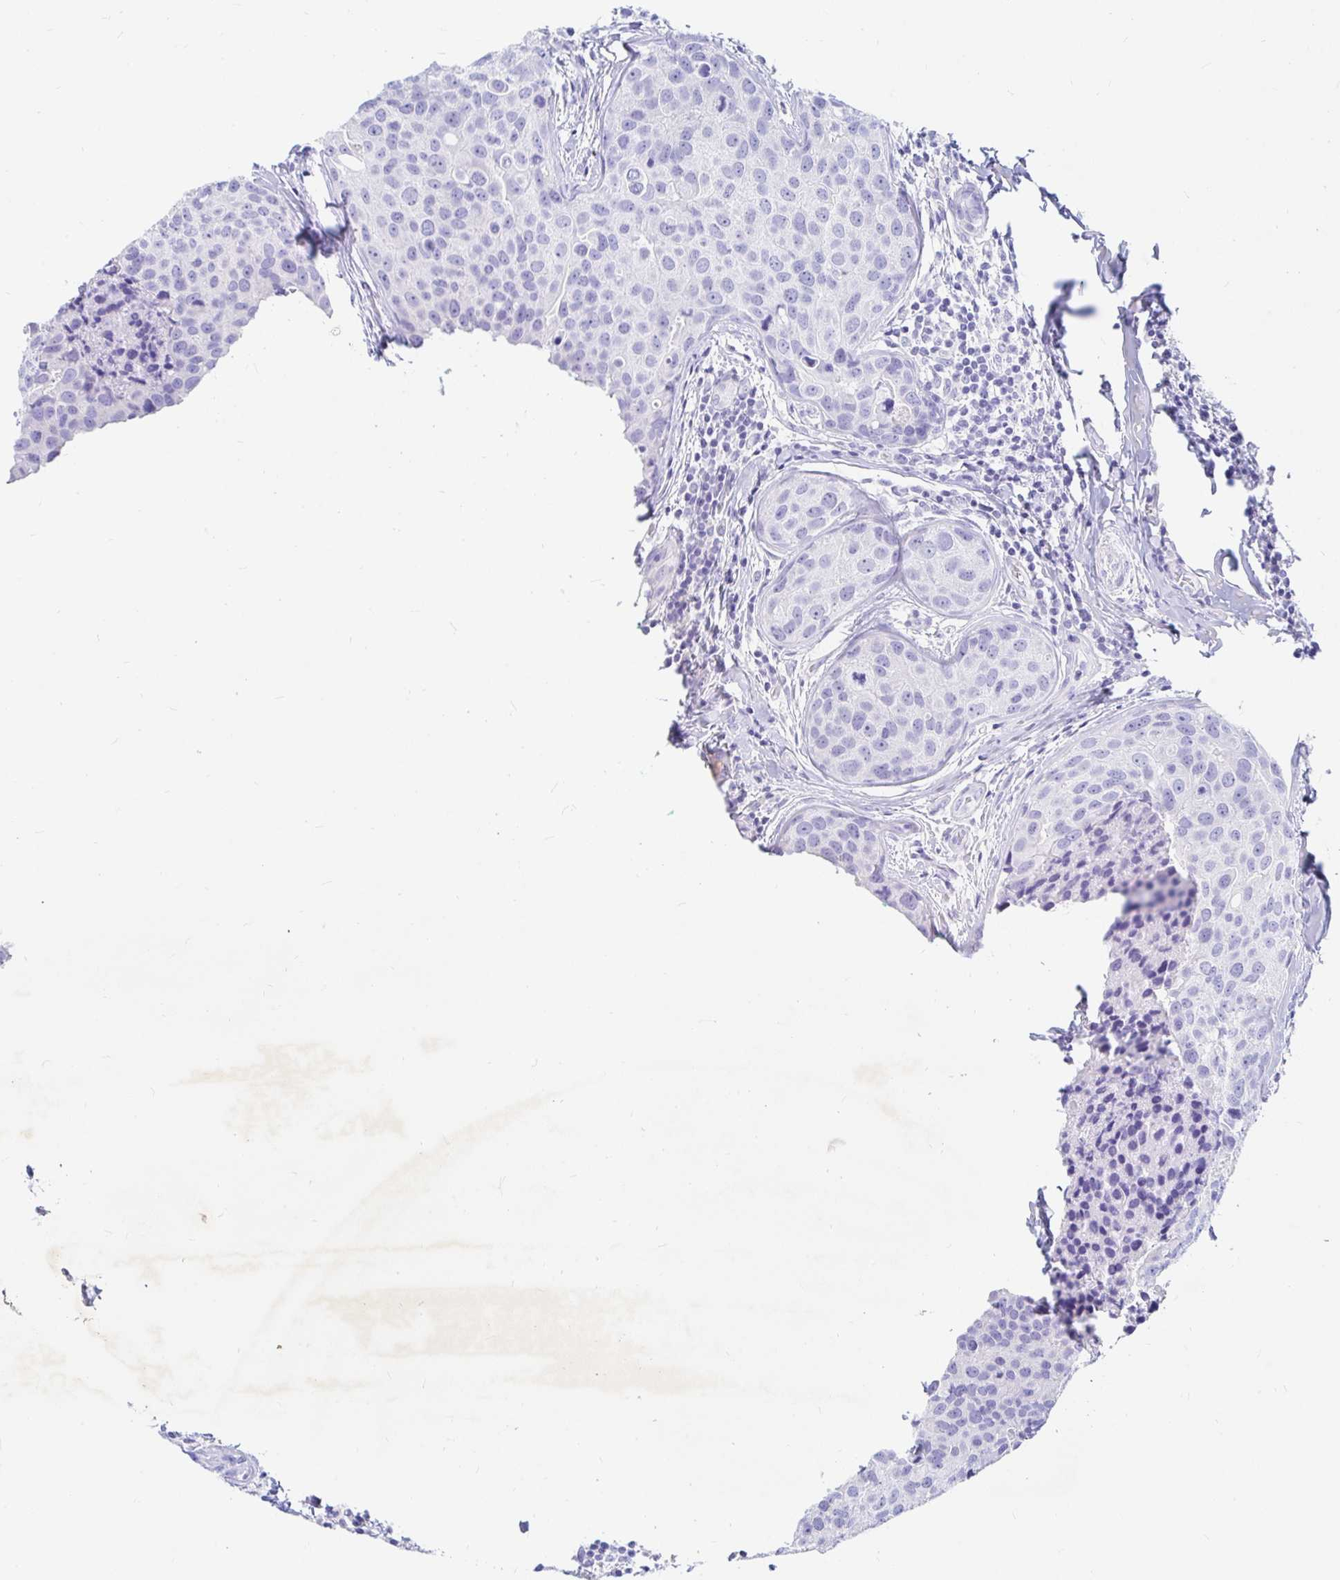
{"staining": {"intensity": "negative", "quantity": "none", "location": "none"}, "tissue": "breast cancer", "cell_type": "Tumor cells", "image_type": "cancer", "snomed": [{"axis": "morphology", "description": "Duct carcinoma"}, {"axis": "topography", "description": "Breast"}], "caption": "DAB immunohistochemical staining of human breast intraductal carcinoma demonstrates no significant staining in tumor cells.", "gene": "NR2E1", "patient": {"sex": "female", "age": 24}}